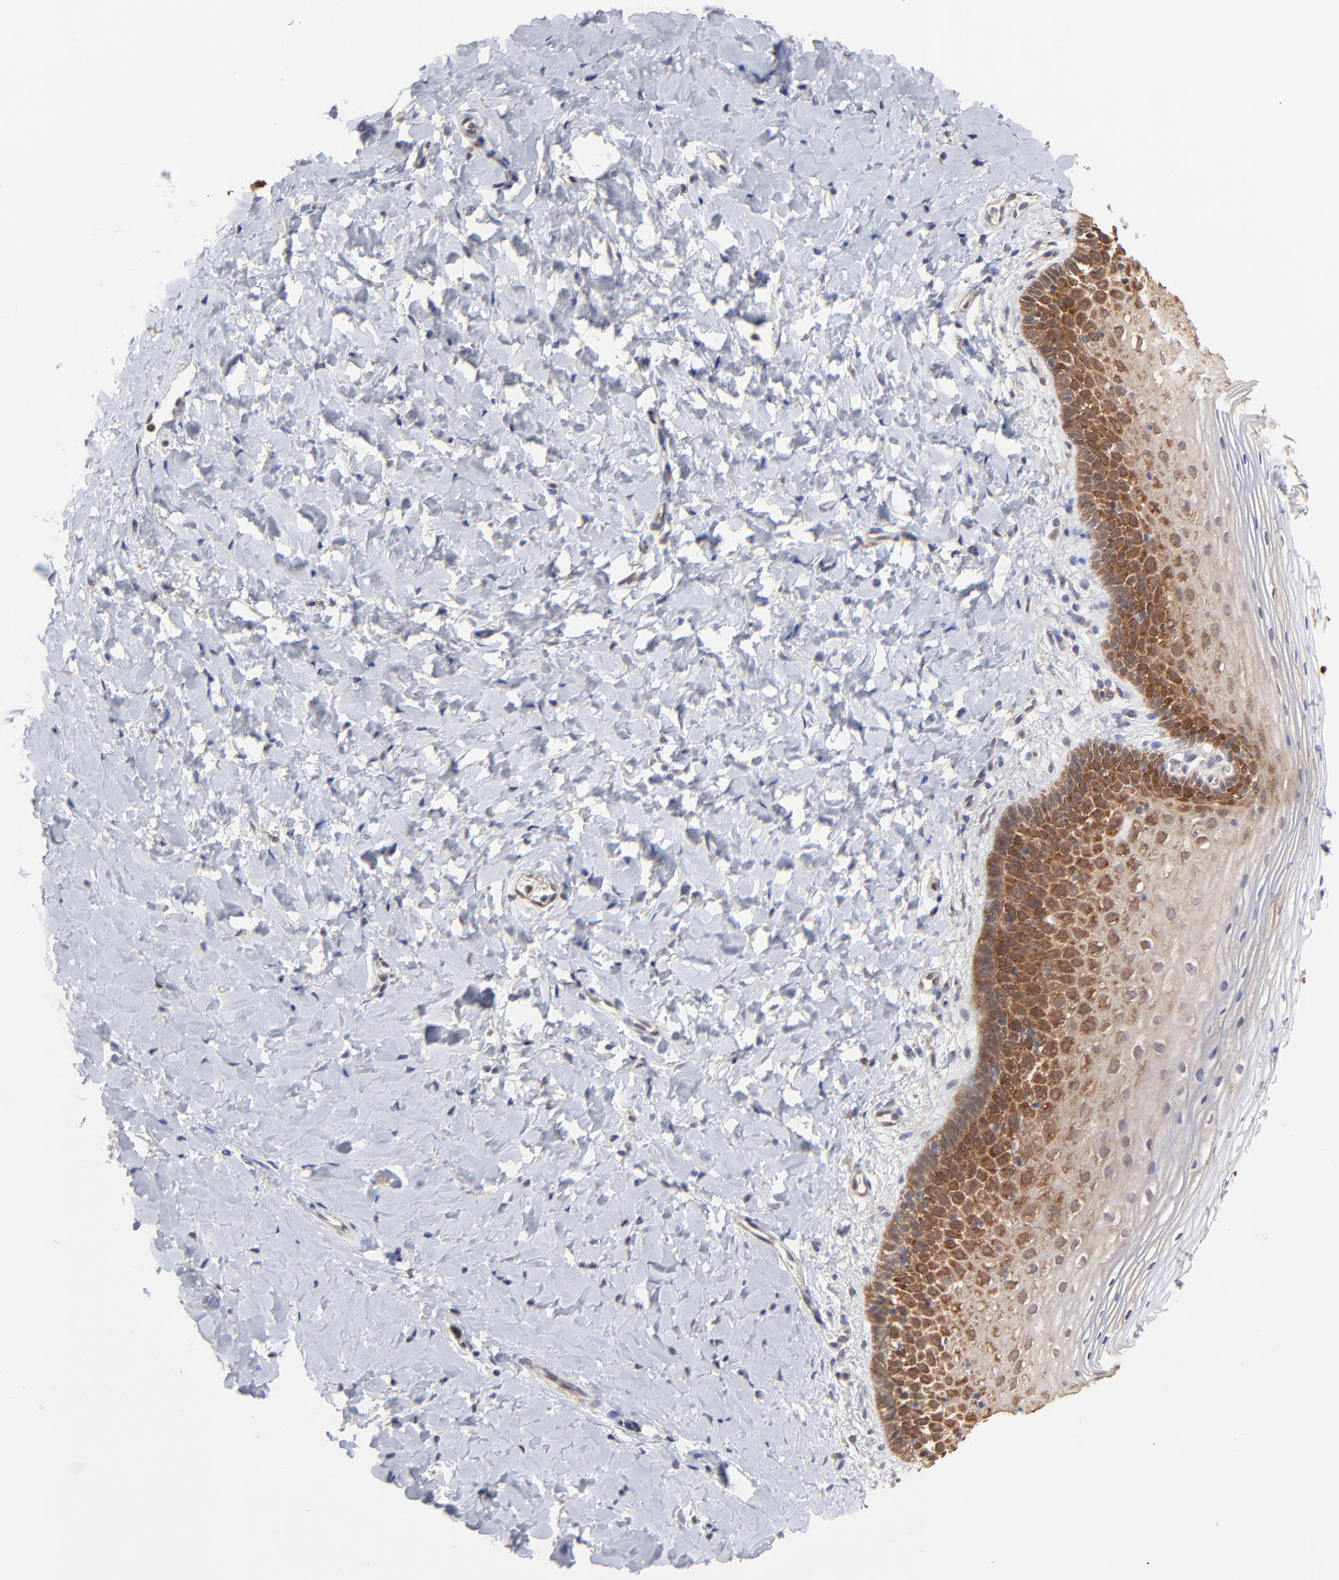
{"staining": {"intensity": "strong", "quantity": "<25%", "location": "cytoplasmic/membranous,nuclear"}, "tissue": "vagina", "cell_type": "Squamous epithelial cells", "image_type": "normal", "snomed": [{"axis": "morphology", "description": "Normal tissue, NOS"}, {"axis": "topography", "description": "Vagina"}], "caption": "Immunohistochemical staining of unremarkable vagina reveals <25% levels of strong cytoplasmic/membranous,nuclear protein positivity in approximately <25% of squamous epithelial cells.", "gene": "GART", "patient": {"sex": "female", "age": 55}}